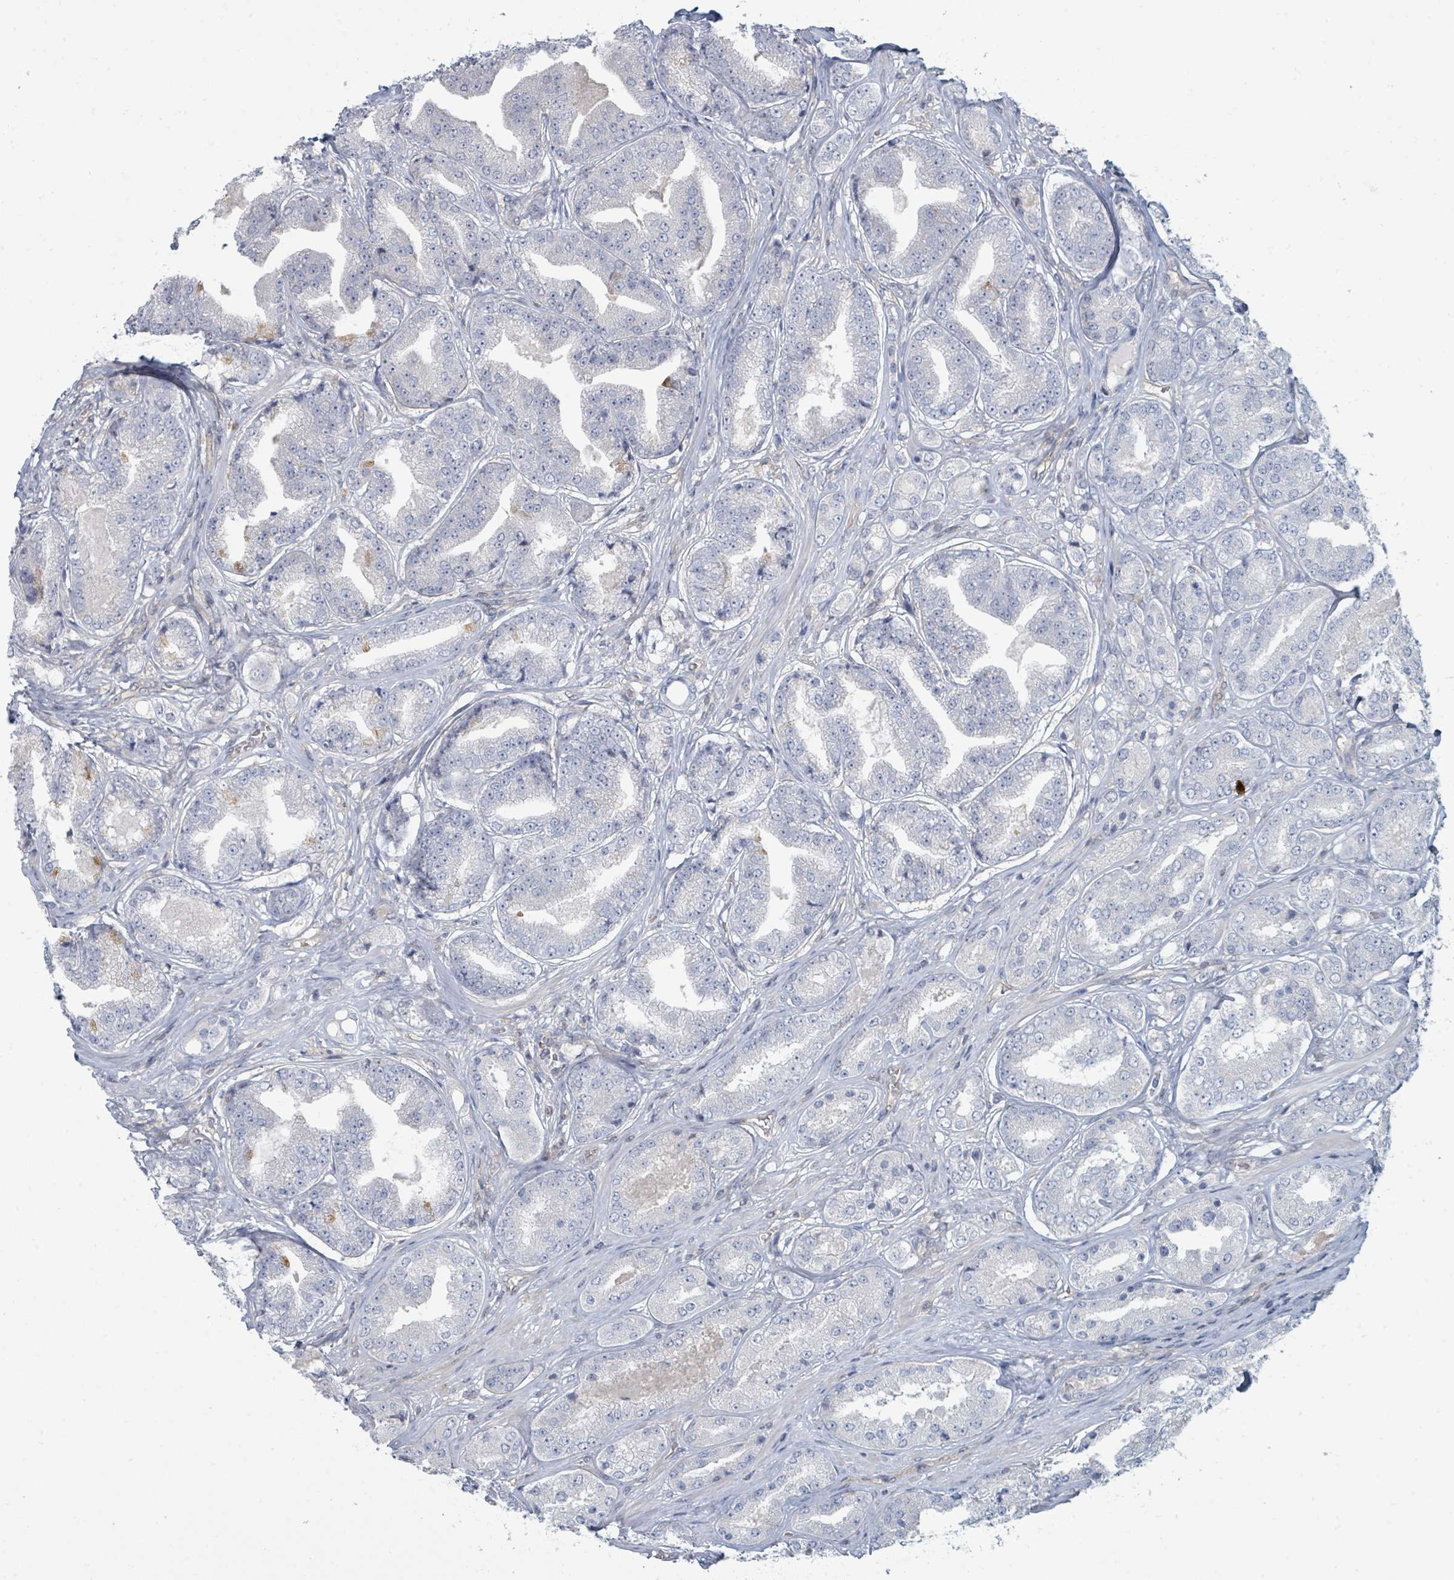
{"staining": {"intensity": "negative", "quantity": "none", "location": "none"}, "tissue": "prostate cancer", "cell_type": "Tumor cells", "image_type": "cancer", "snomed": [{"axis": "morphology", "description": "Adenocarcinoma, High grade"}, {"axis": "topography", "description": "Prostate"}], "caption": "A histopathology image of human prostate cancer (high-grade adenocarcinoma) is negative for staining in tumor cells.", "gene": "SLC25A45", "patient": {"sex": "male", "age": 63}}